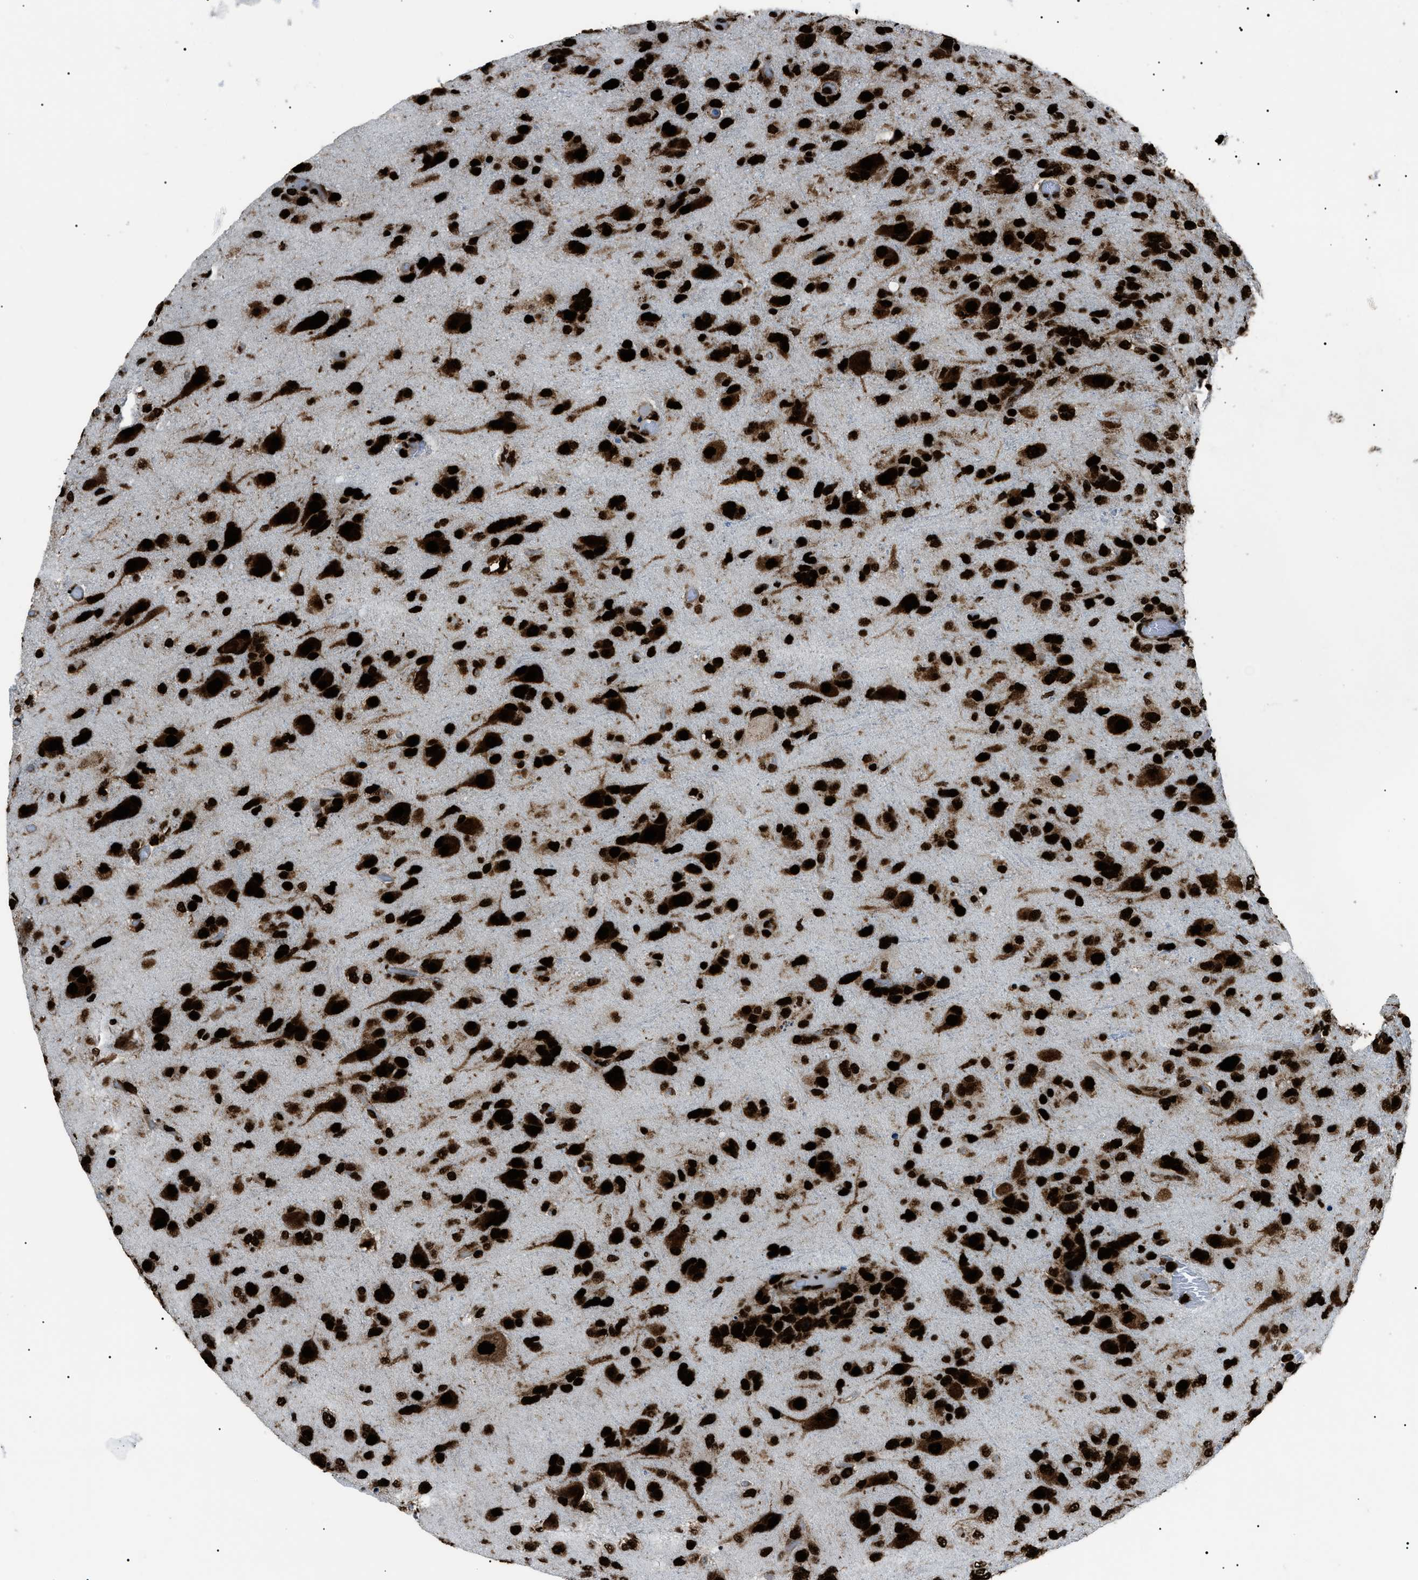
{"staining": {"intensity": "strong", "quantity": ">75%", "location": "nuclear"}, "tissue": "glioma", "cell_type": "Tumor cells", "image_type": "cancer", "snomed": [{"axis": "morphology", "description": "Glioma, malignant, High grade"}, {"axis": "topography", "description": "Brain"}], "caption": "Brown immunohistochemical staining in human glioma reveals strong nuclear expression in about >75% of tumor cells.", "gene": "HNRNPK", "patient": {"sex": "female", "age": 58}}